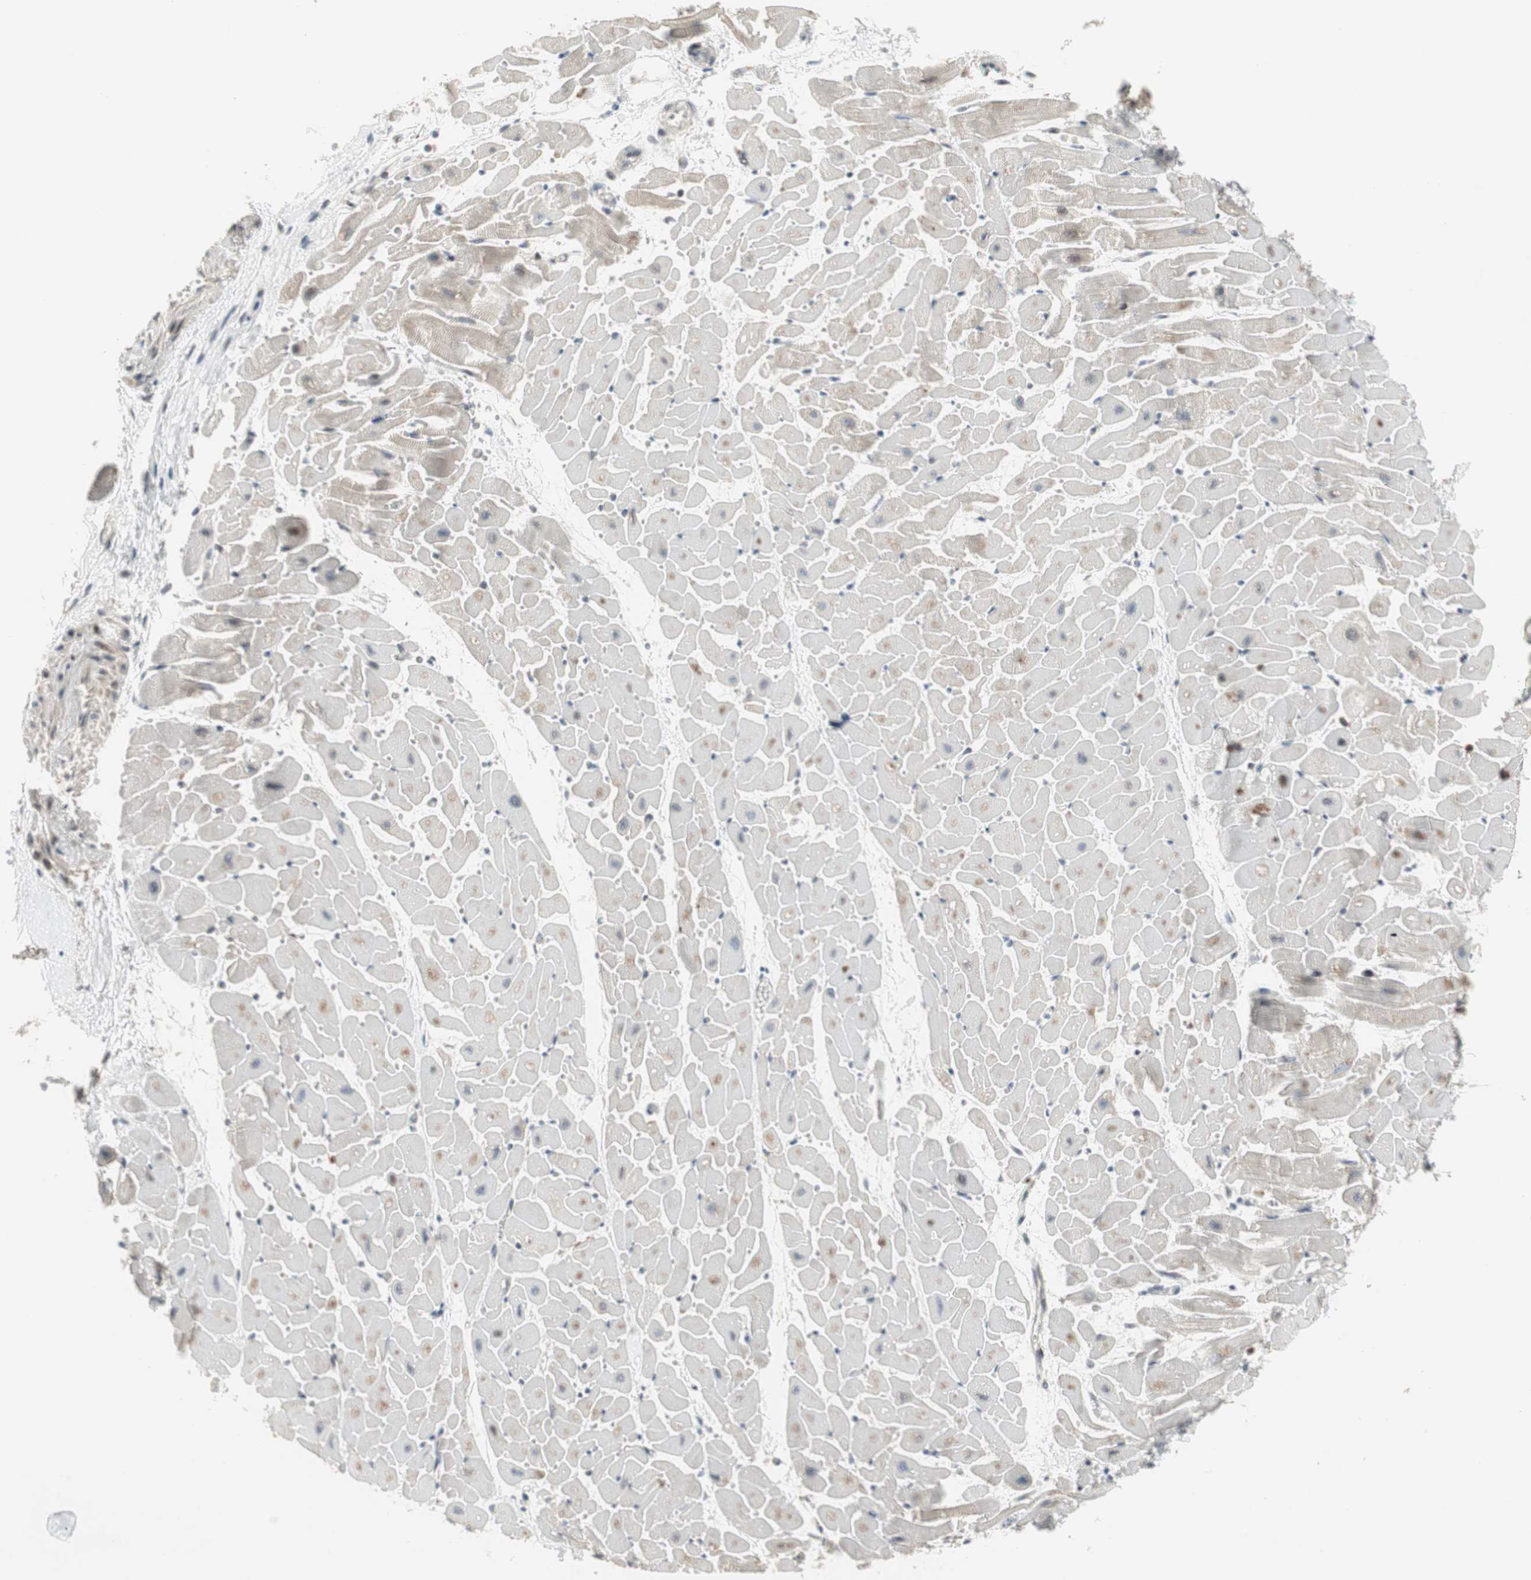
{"staining": {"intensity": "weak", "quantity": "<25%", "location": "cytoplasmic/membranous"}, "tissue": "heart muscle", "cell_type": "Cardiomyocytes", "image_type": "normal", "snomed": [{"axis": "morphology", "description": "Normal tissue, NOS"}, {"axis": "topography", "description": "Heart"}], "caption": "Immunohistochemistry micrograph of benign heart muscle: human heart muscle stained with DAB reveals no significant protein staining in cardiomyocytes. Nuclei are stained in blue.", "gene": "SNX4", "patient": {"sex": "female", "age": 19}}